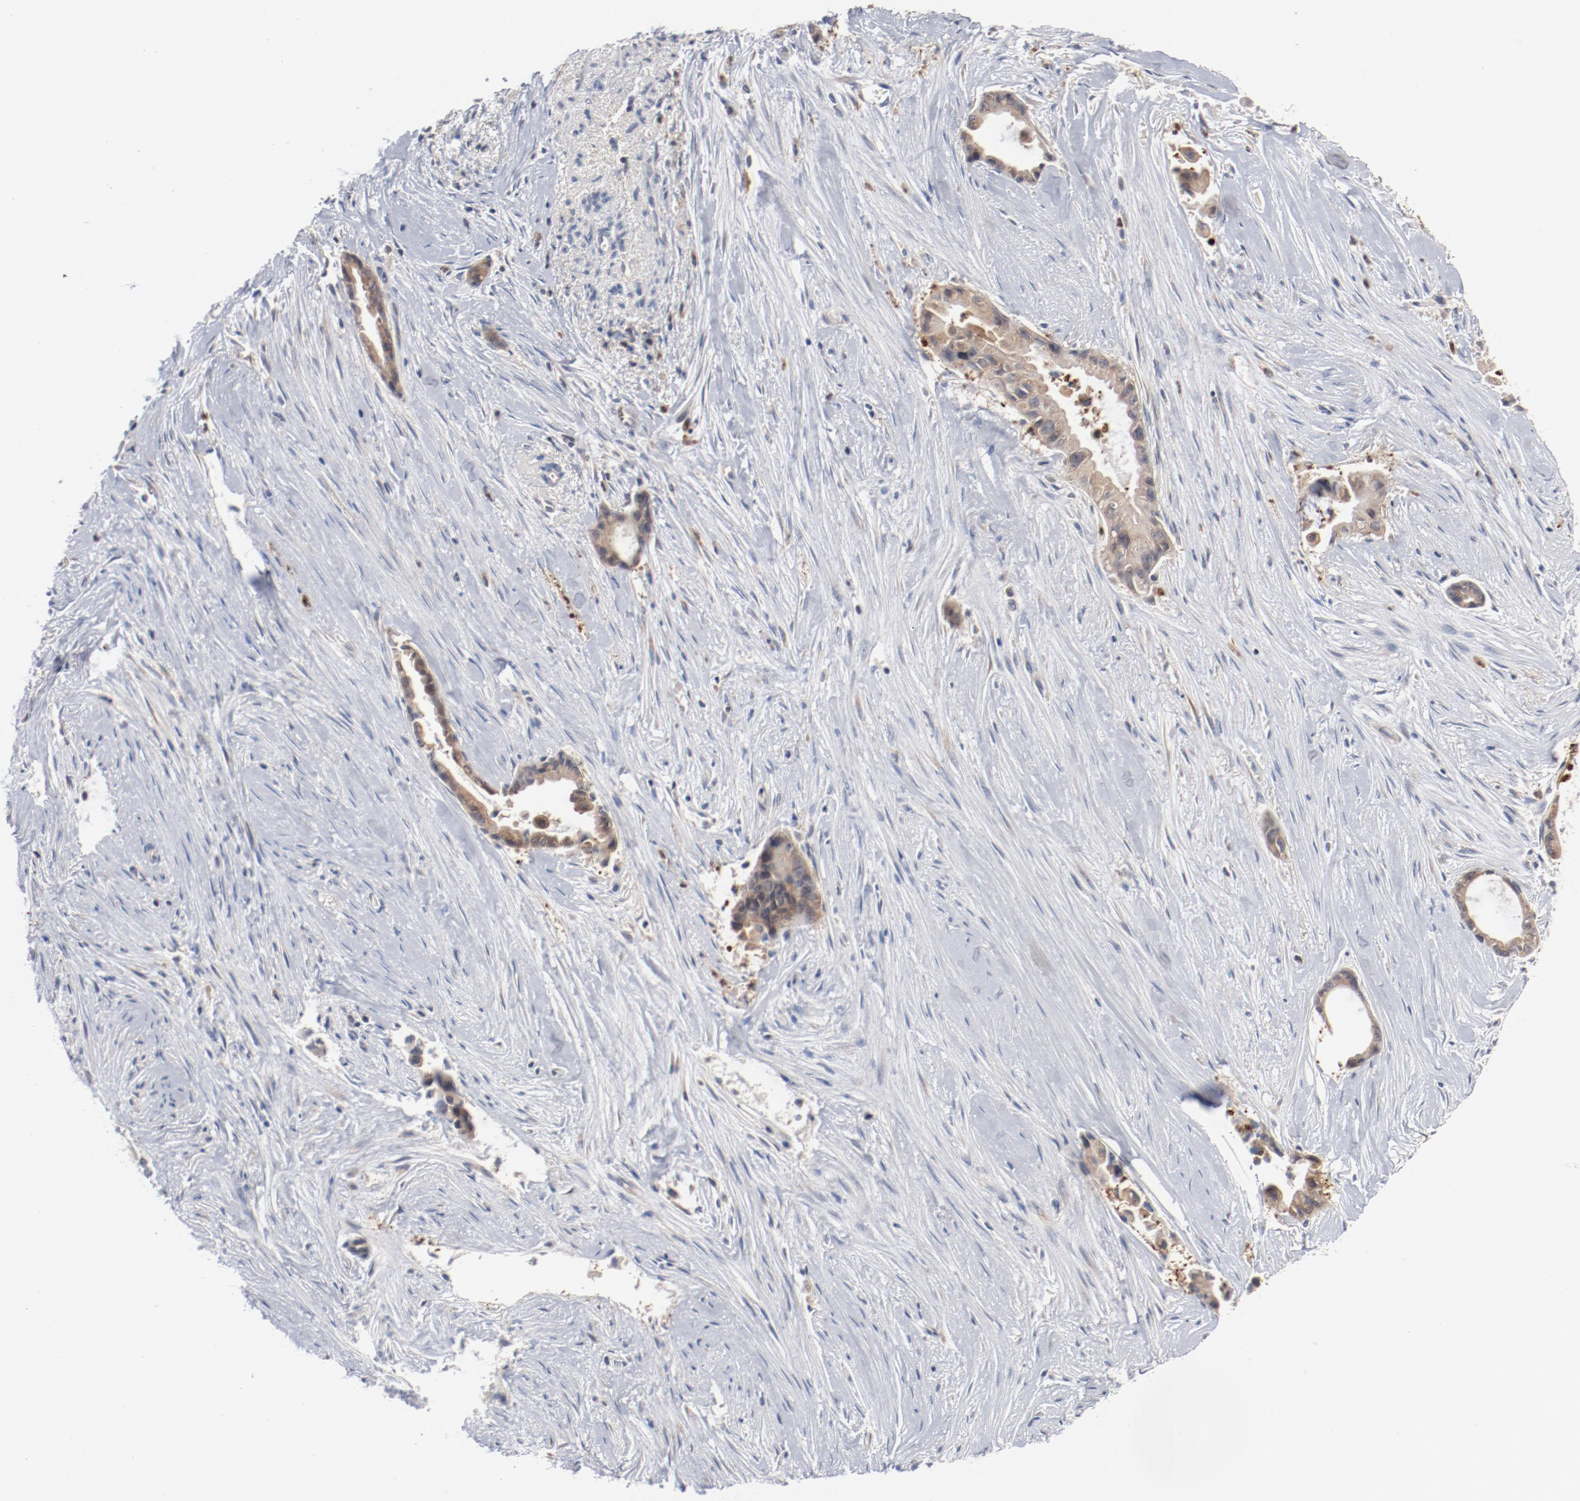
{"staining": {"intensity": "weak", "quantity": ">75%", "location": "cytoplasmic/membranous"}, "tissue": "liver cancer", "cell_type": "Tumor cells", "image_type": "cancer", "snomed": [{"axis": "morphology", "description": "Cholangiocarcinoma"}, {"axis": "topography", "description": "Liver"}], "caption": "Immunohistochemical staining of liver cancer demonstrates low levels of weak cytoplasmic/membranous protein staining in approximately >75% of tumor cells.", "gene": "RNASE11", "patient": {"sex": "female", "age": 55}}